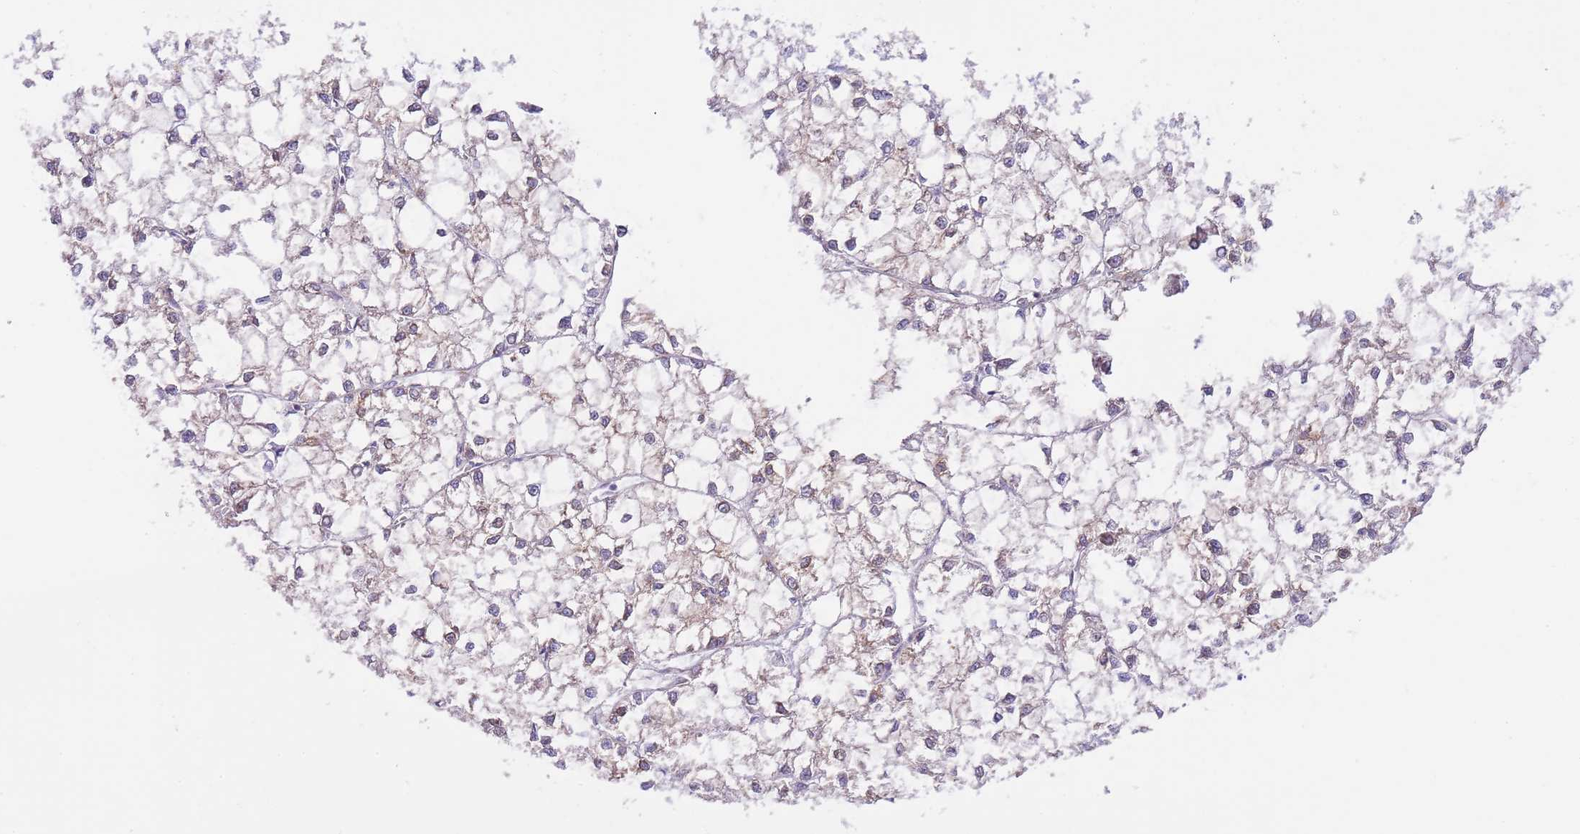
{"staining": {"intensity": "weak", "quantity": "25%-75%", "location": "cytoplasmic/membranous"}, "tissue": "liver cancer", "cell_type": "Tumor cells", "image_type": "cancer", "snomed": [{"axis": "morphology", "description": "Carcinoma, Hepatocellular, NOS"}, {"axis": "topography", "description": "Liver"}], "caption": "Liver cancer stained with IHC displays weak cytoplasmic/membranous positivity in approximately 25%-75% of tumor cells.", "gene": "EBPL", "patient": {"sex": "female", "age": 43}}